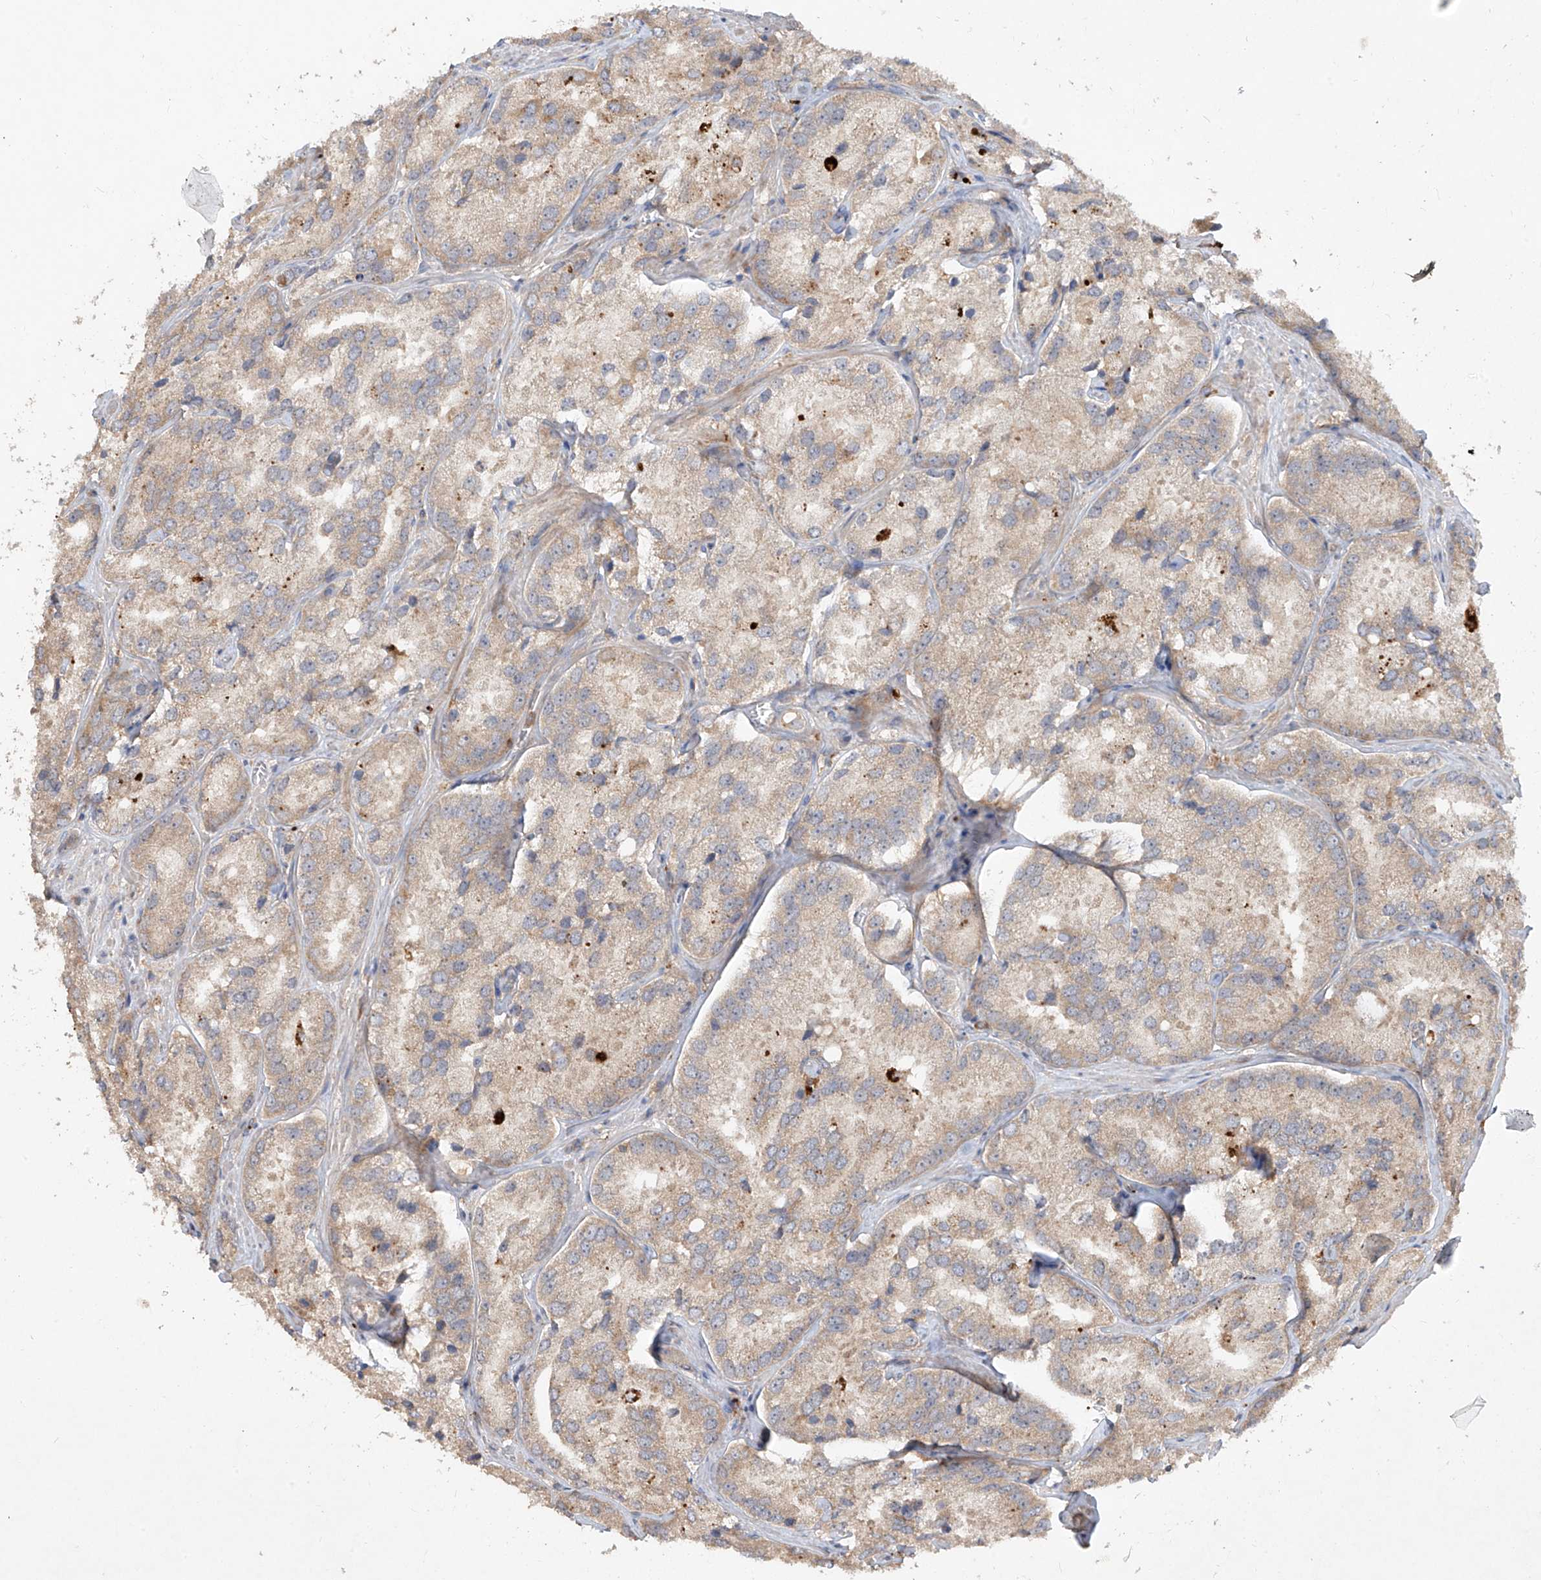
{"staining": {"intensity": "moderate", "quantity": ">75%", "location": "cytoplasmic/membranous"}, "tissue": "prostate cancer", "cell_type": "Tumor cells", "image_type": "cancer", "snomed": [{"axis": "morphology", "description": "Adenocarcinoma, High grade"}, {"axis": "topography", "description": "Prostate"}], "caption": "Moderate cytoplasmic/membranous expression is seen in about >75% of tumor cells in adenocarcinoma (high-grade) (prostate).", "gene": "LDAH", "patient": {"sex": "male", "age": 66}}